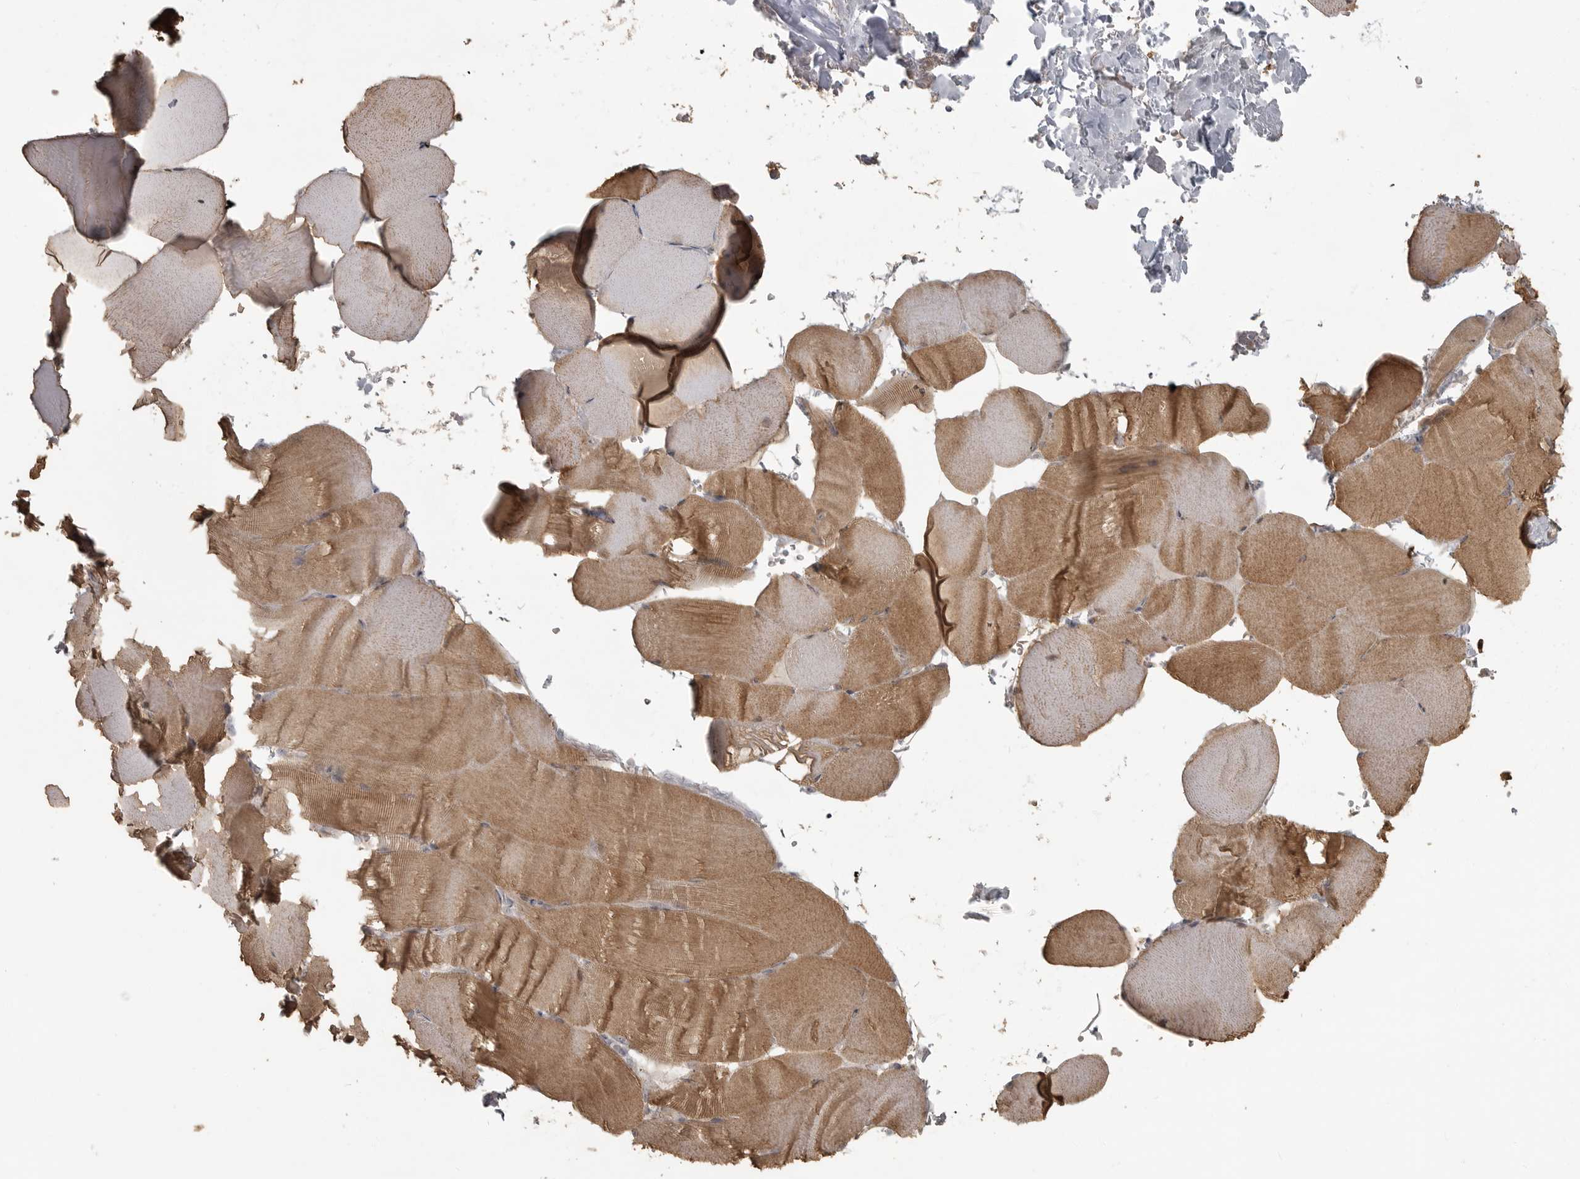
{"staining": {"intensity": "moderate", "quantity": ">75%", "location": "cytoplasmic/membranous"}, "tissue": "skeletal muscle", "cell_type": "Myocytes", "image_type": "normal", "snomed": [{"axis": "morphology", "description": "Normal tissue, NOS"}, {"axis": "topography", "description": "Skeletal muscle"}, {"axis": "topography", "description": "Parathyroid gland"}], "caption": "Protein staining demonstrates moderate cytoplasmic/membranous staining in approximately >75% of myocytes in benign skeletal muscle.", "gene": "LLGL1", "patient": {"sex": "female", "age": 37}}